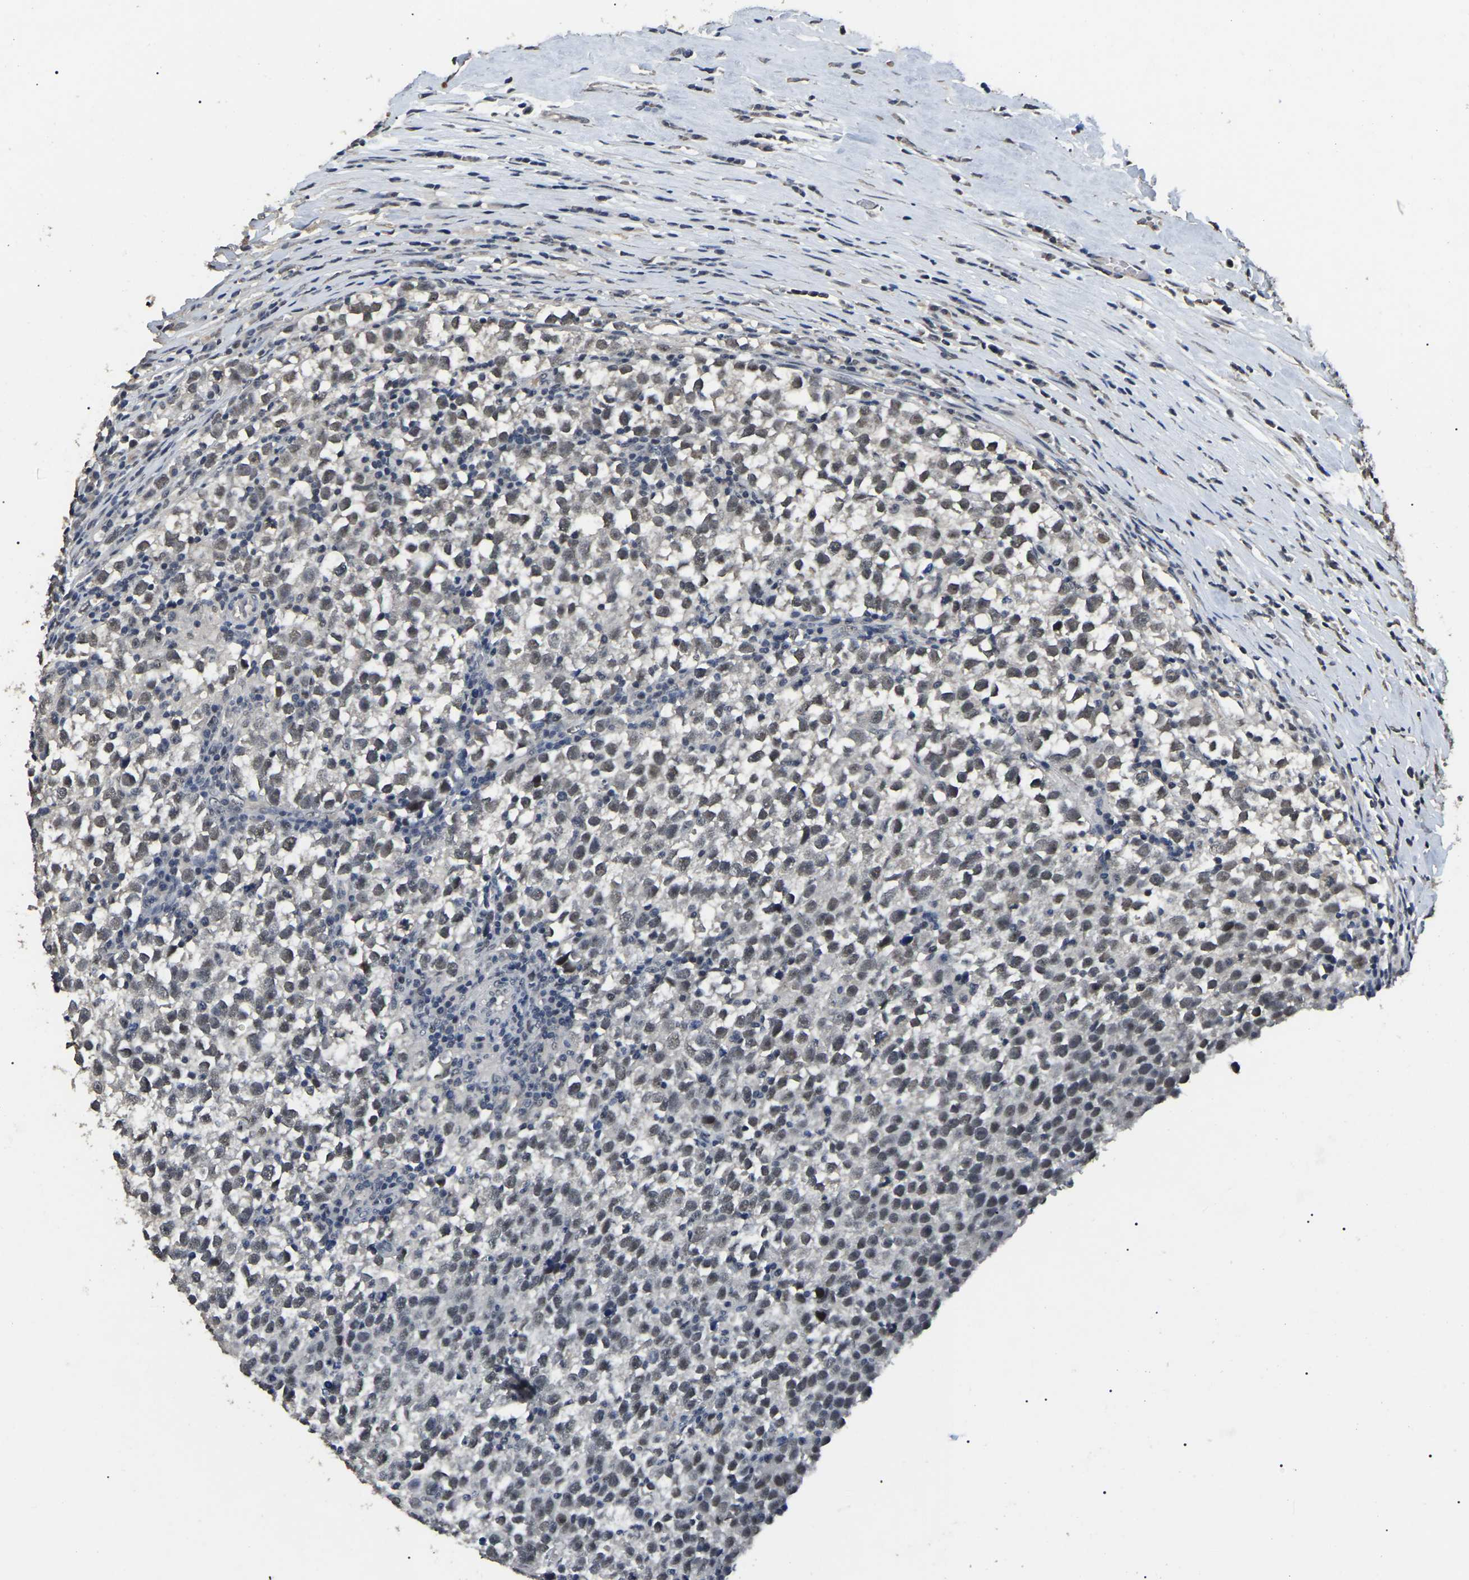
{"staining": {"intensity": "weak", "quantity": ">75%", "location": "nuclear"}, "tissue": "testis cancer", "cell_type": "Tumor cells", "image_type": "cancer", "snomed": [{"axis": "morphology", "description": "Normal tissue, NOS"}, {"axis": "morphology", "description": "Seminoma, NOS"}, {"axis": "topography", "description": "Testis"}], "caption": "Immunohistochemical staining of testis cancer shows low levels of weak nuclear positivity in about >75% of tumor cells.", "gene": "PPM1E", "patient": {"sex": "male", "age": 43}}